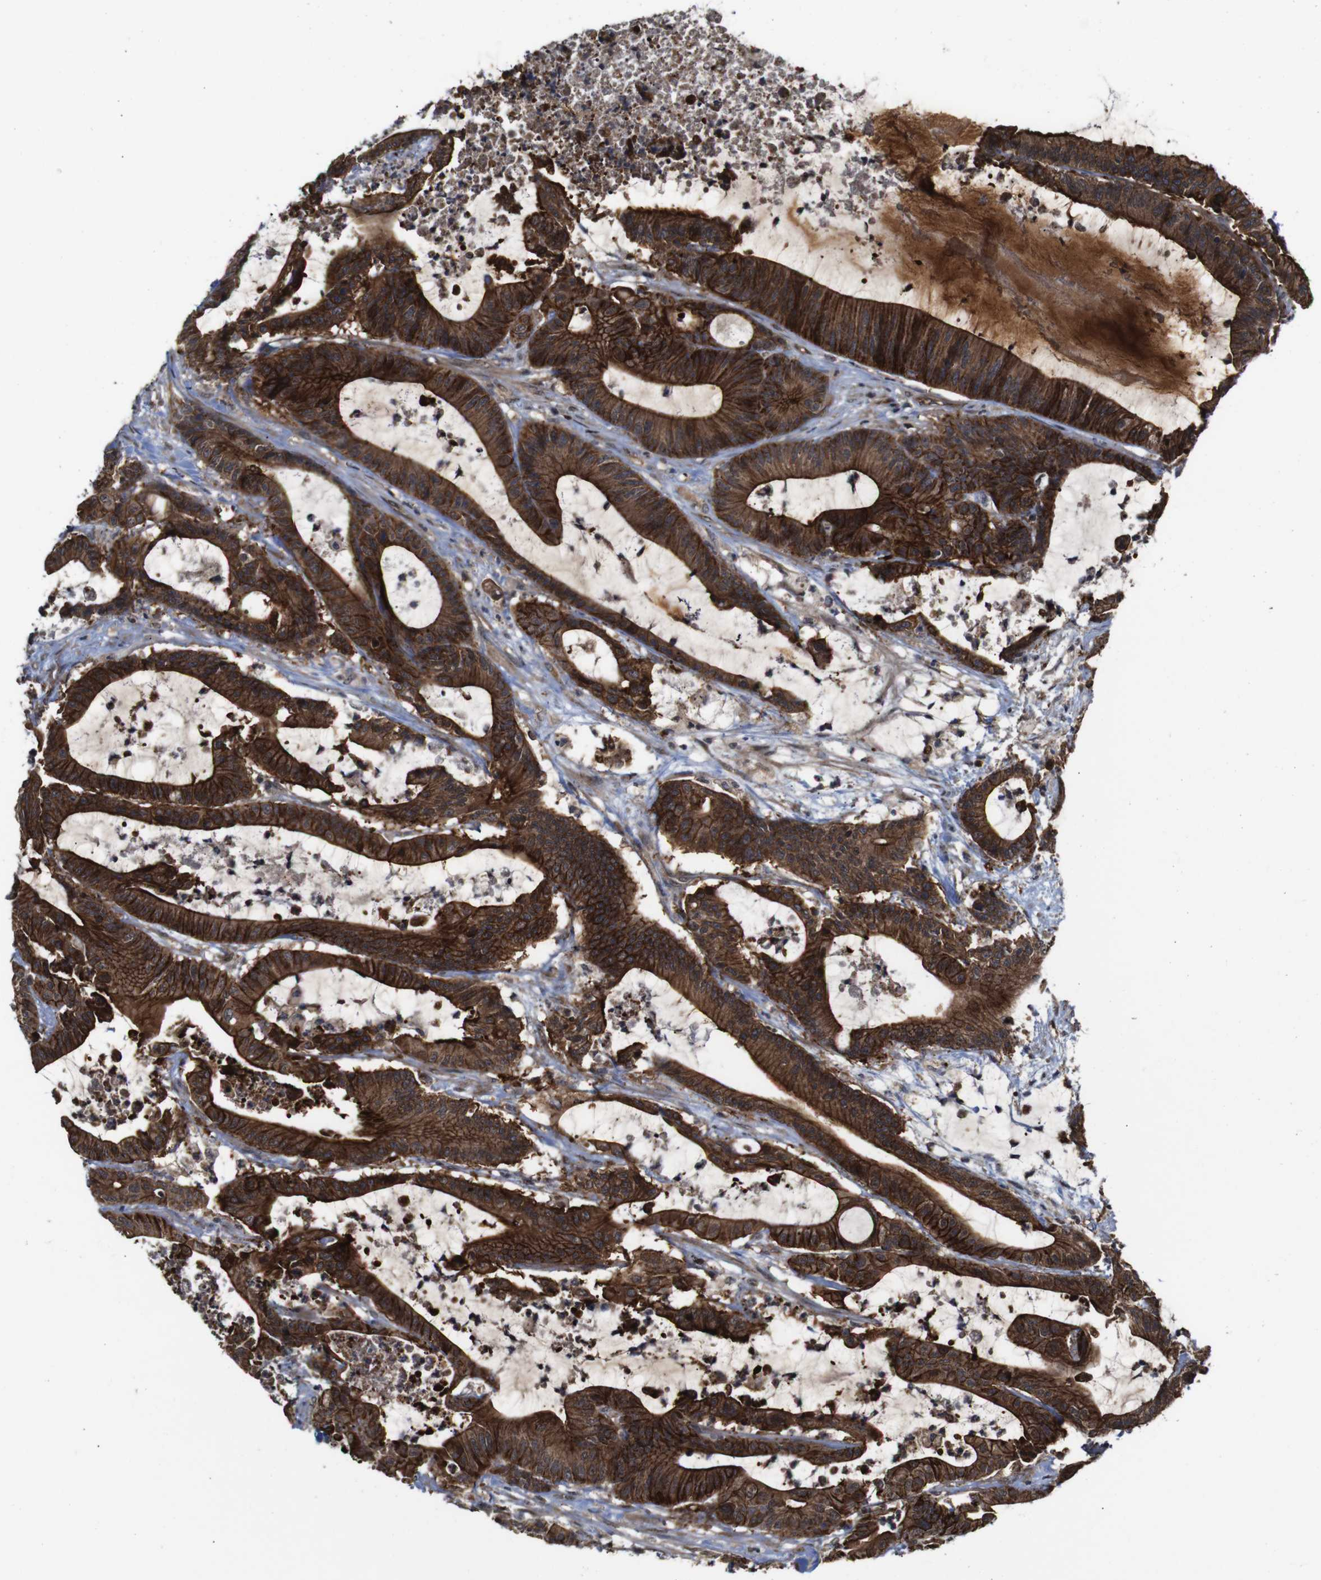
{"staining": {"intensity": "strong", "quantity": ">75%", "location": "cytoplasmic/membranous"}, "tissue": "colorectal cancer", "cell_type": "Tumor cells", "image_type": "cancer", "snomed": [{"axis": "morphology", "description": "Adenocarcinoma, NOS"}, {"axis": "topography", "description": "Colon"}], "caption": "This image displays adenocarcinoma (colorectal) stained with immunohistochemistry (IHC) to label a protein in brown. The cytoplasmic/membranous of tumor cells show strong positivity for the protein. Nuclei are counter-stained blue.", "gene": "NANOS1", "patient": {"sex": "female", "age": 84}}